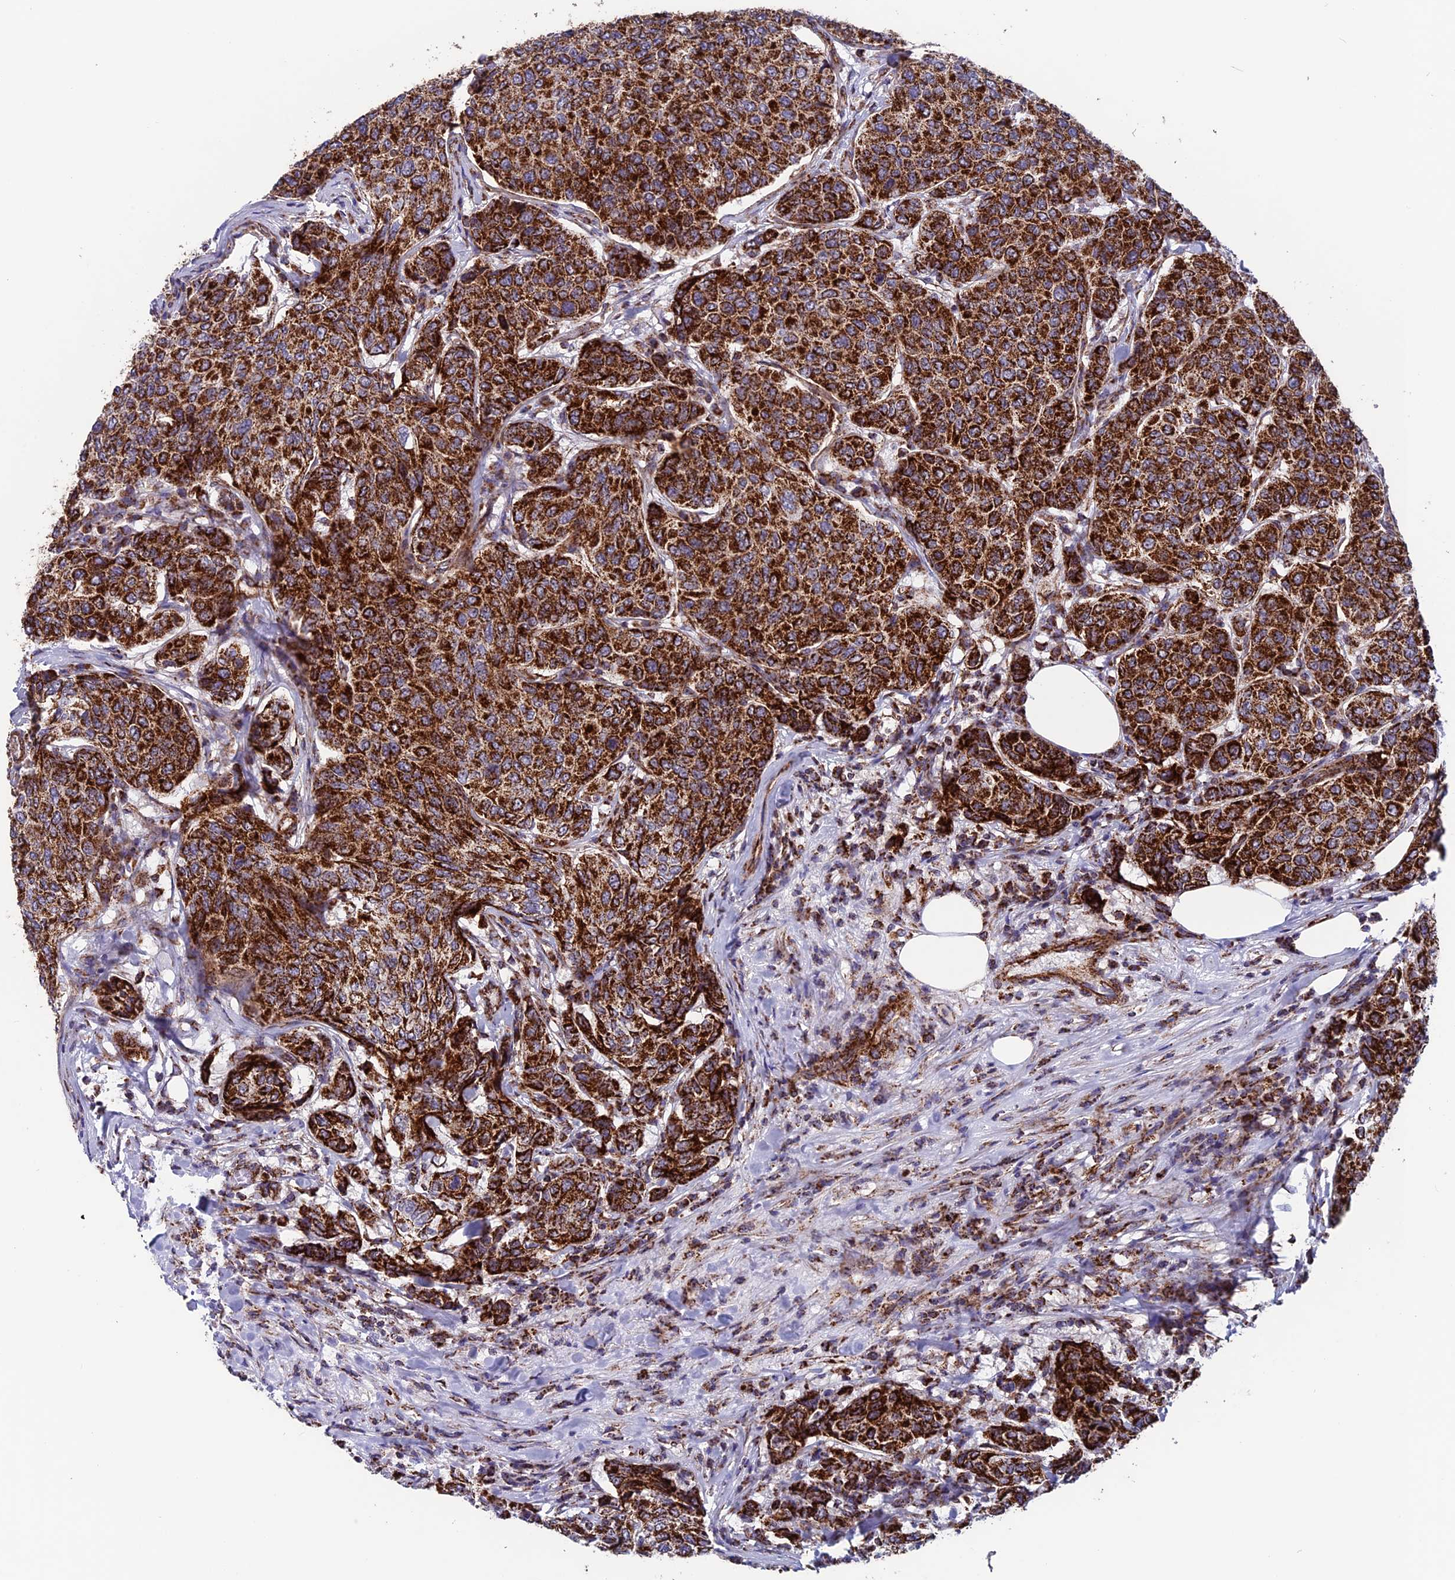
{"staining": {"intensity": "strong", "quantity": ">75%", "location": "cytoplasmic/membranous"}, "tissue": "breast cancer", "cell_type": "Tumor cells", "image_type": "cancer", "snomed": [{"axis": "morphology", "description": "Duct carcinoma"}, {"axis": "topography", "description": "Breast"}], "caption": "Tumor cells reveal high levels of strong cytoplasmic/membranous positivity in approximately >75% of cells in intraductal carcinoma (breast).", "gene": "MRPS18B", "patient": {"sex": "female", "age": 55}}